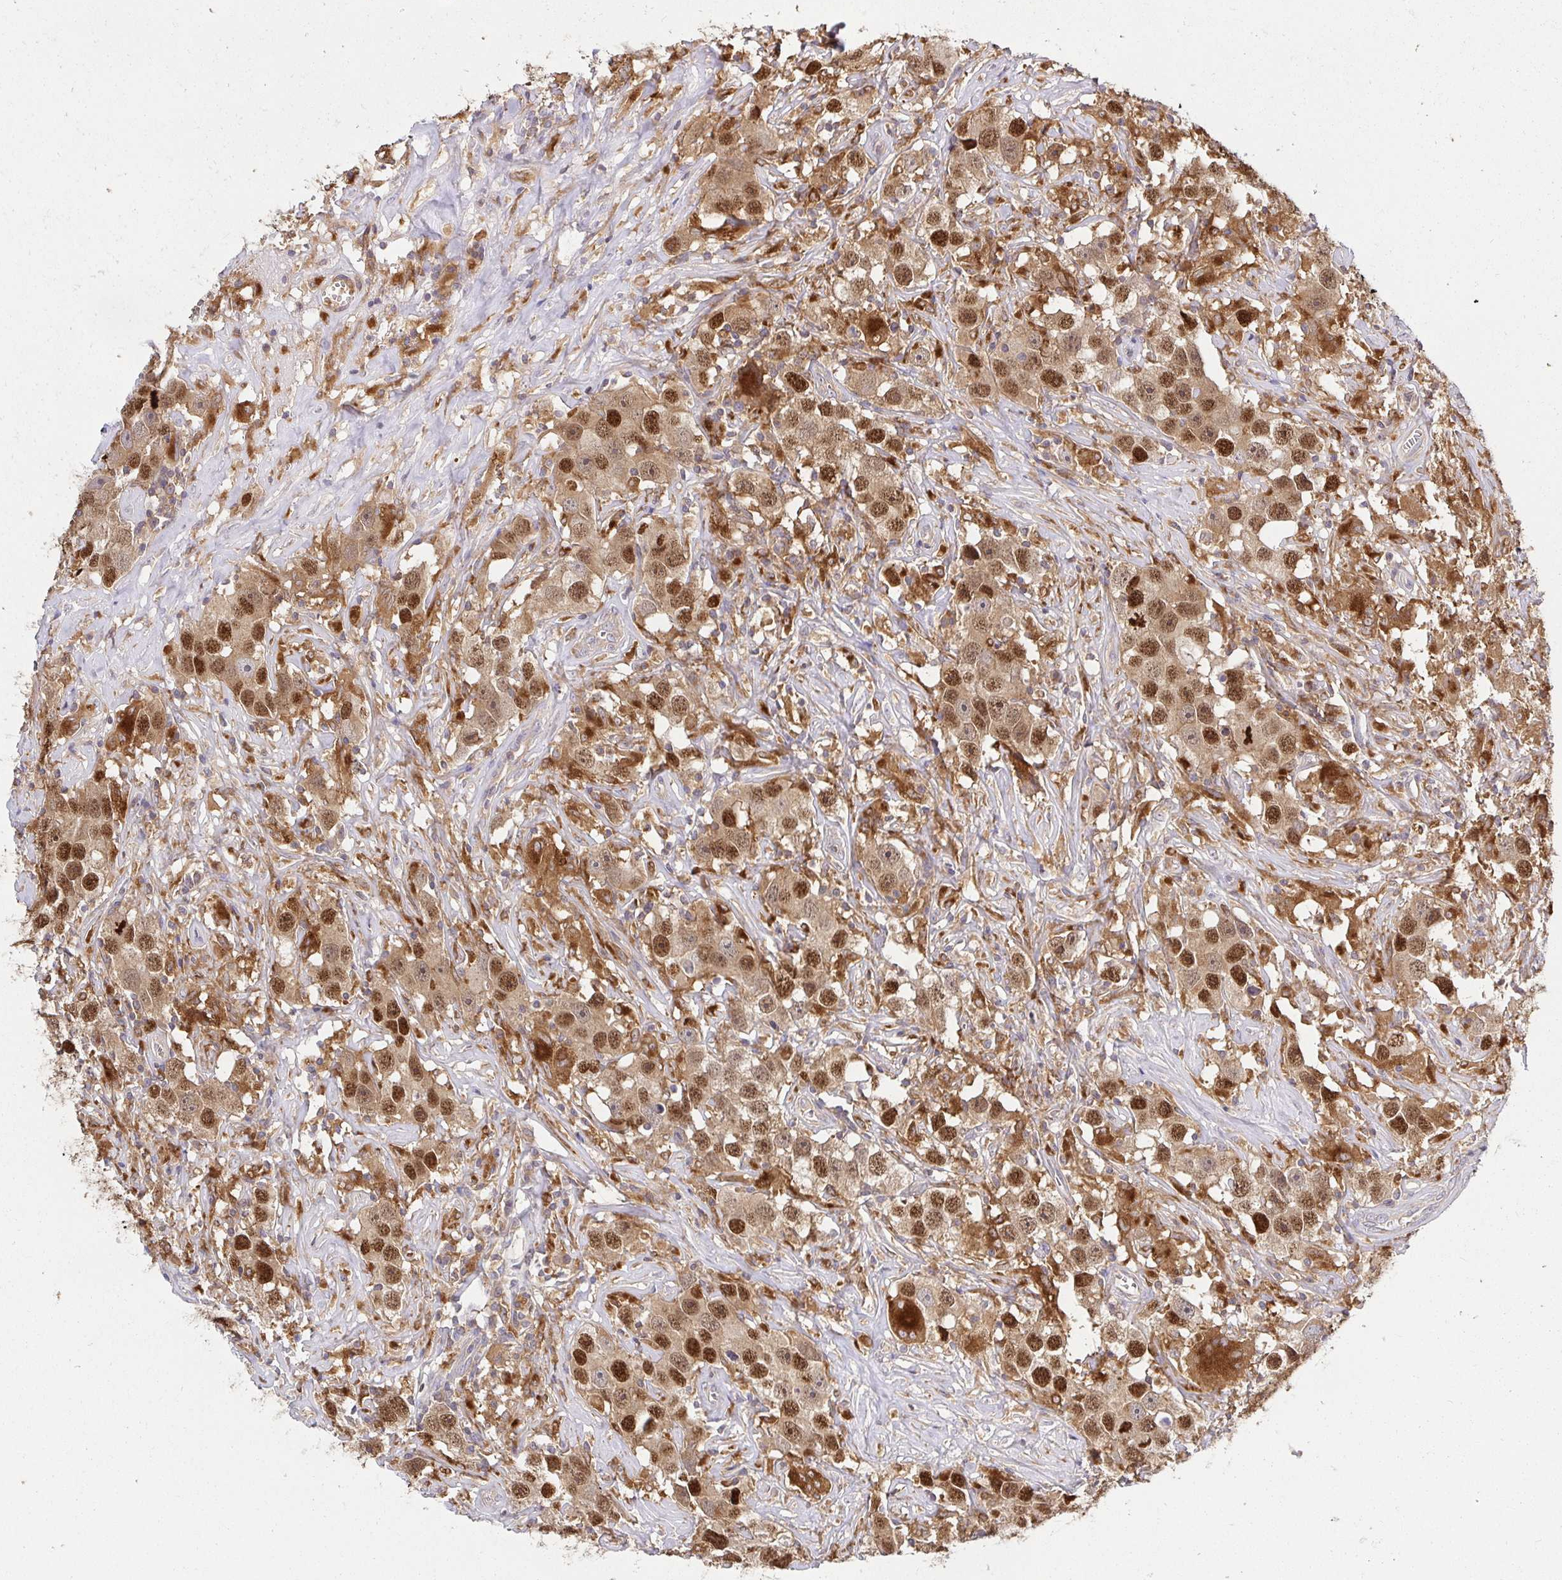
{"staining": {"intensity": "strong", "quantity": ">75%", "location": "cytoplasmic/membranous,nuclear"}, "tissue": "testis cancer", "cell_type": "Tumor cells", "image_type": "cancer", "snomed": [{"axis": "morphology", "description": "Seminoma, NOS"}, {"axis": "topography", "description": "Testis"}], "caption": "High-magnification brightfield microscopy of testis cancer (seminoma) stained with DAB (3,3'-diaminobenzidine) (brown) and counterstained with hematoxylin (blue). tumor cells exhibit strong cytoplasmic/membranous and nuclear positivity is identified in approximately>75% of cells. The protein is shown in brown color, while the nuclei are stained blue.", "gene": "ATP6V1F", "patient": {"sex": "male", "age": 49}}